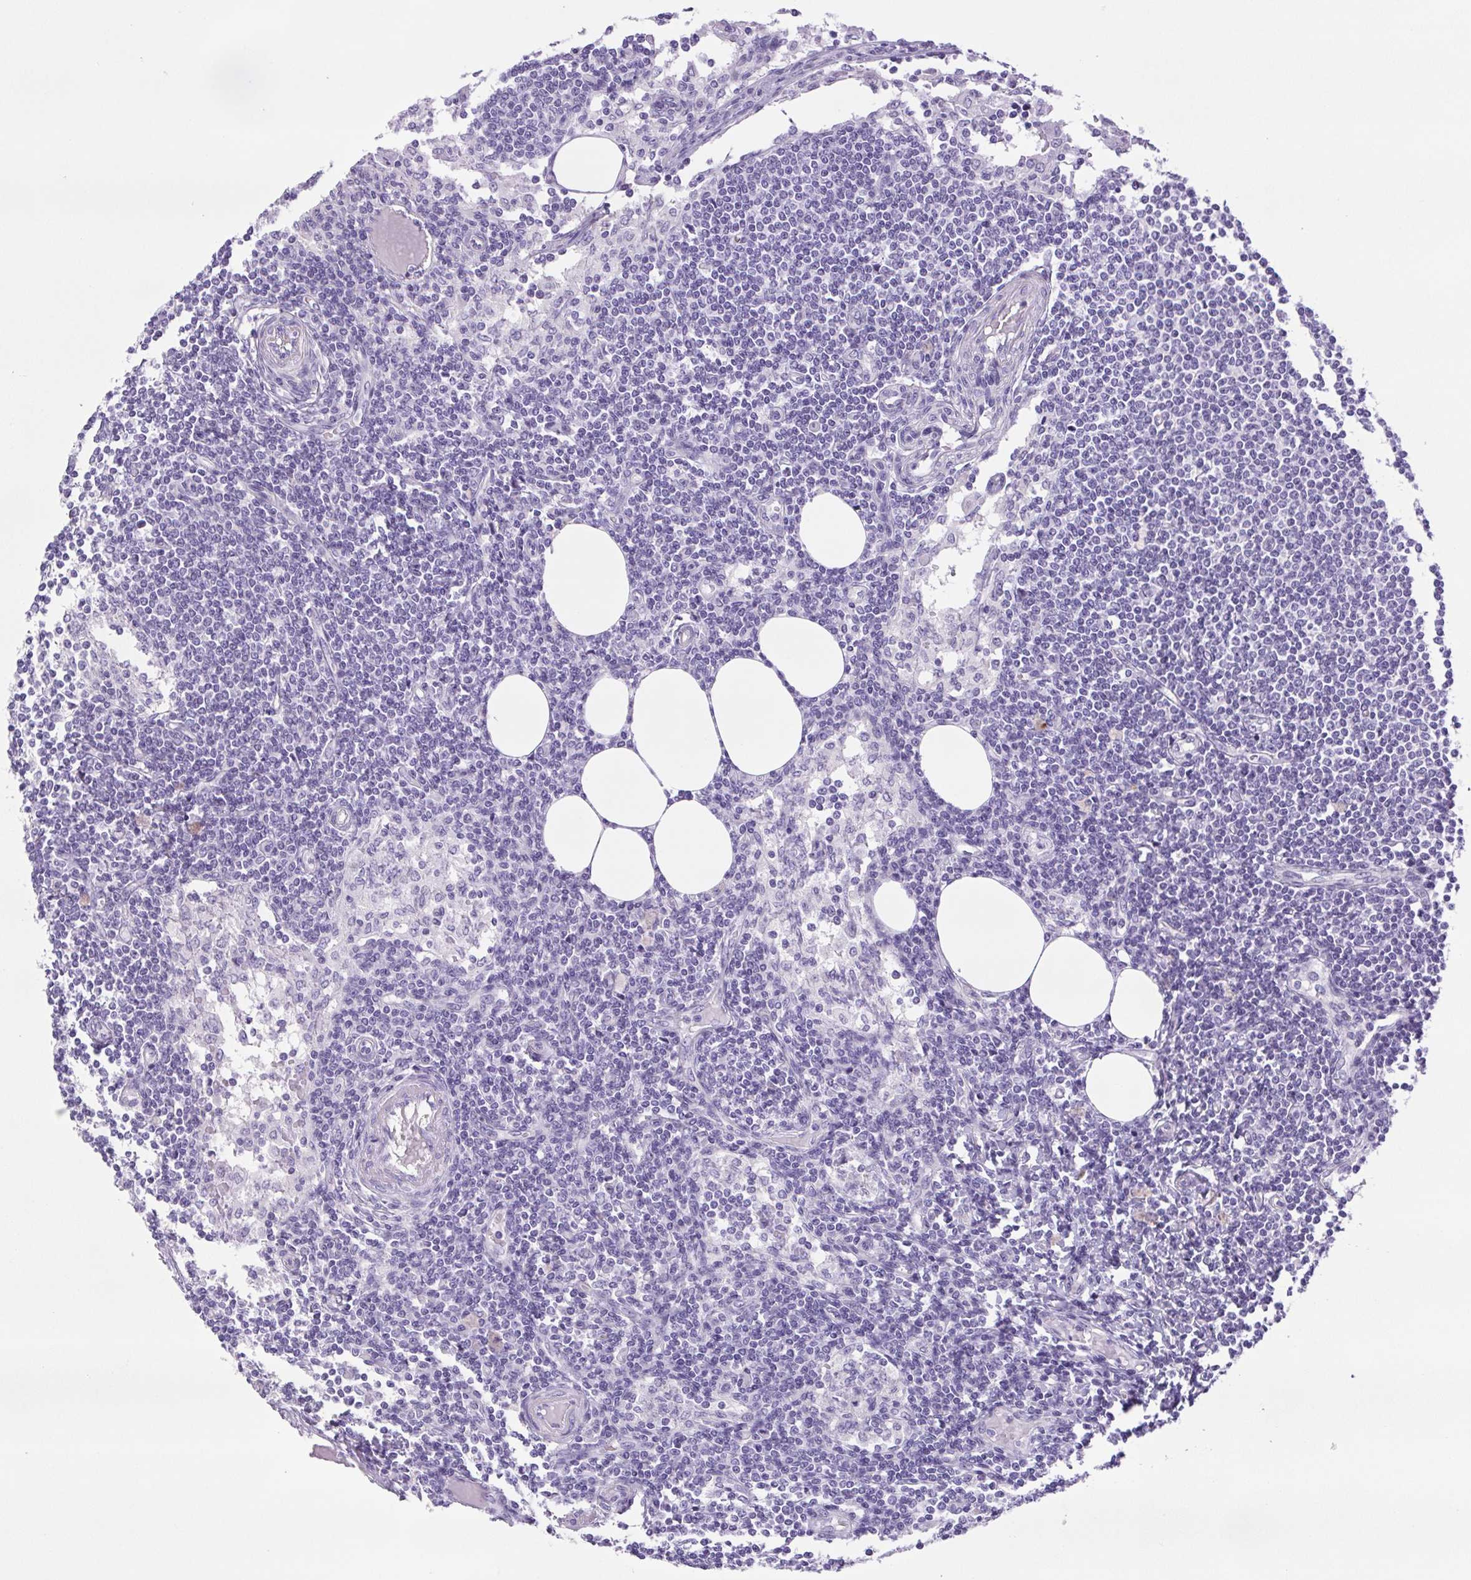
{"staining": {"intensity": "negative", "quantity": "none", "location": "none"}, "tissue": "lymph node", "cell_type": "Germinal center cells", "image_type": "normal", "snomed": [{"axis": "morphology", "description": "Normal tissue, NOS"}, {"axis": "topography", "description": "Lymph node"}], "caption": "Immunohistochemistry (IHC) image of normal human lymph node stained for a protein (brown), which displays no positivity in germinal center cells.", "gene": "CDSN", "patient": {"sex": "female", "age": 69}}